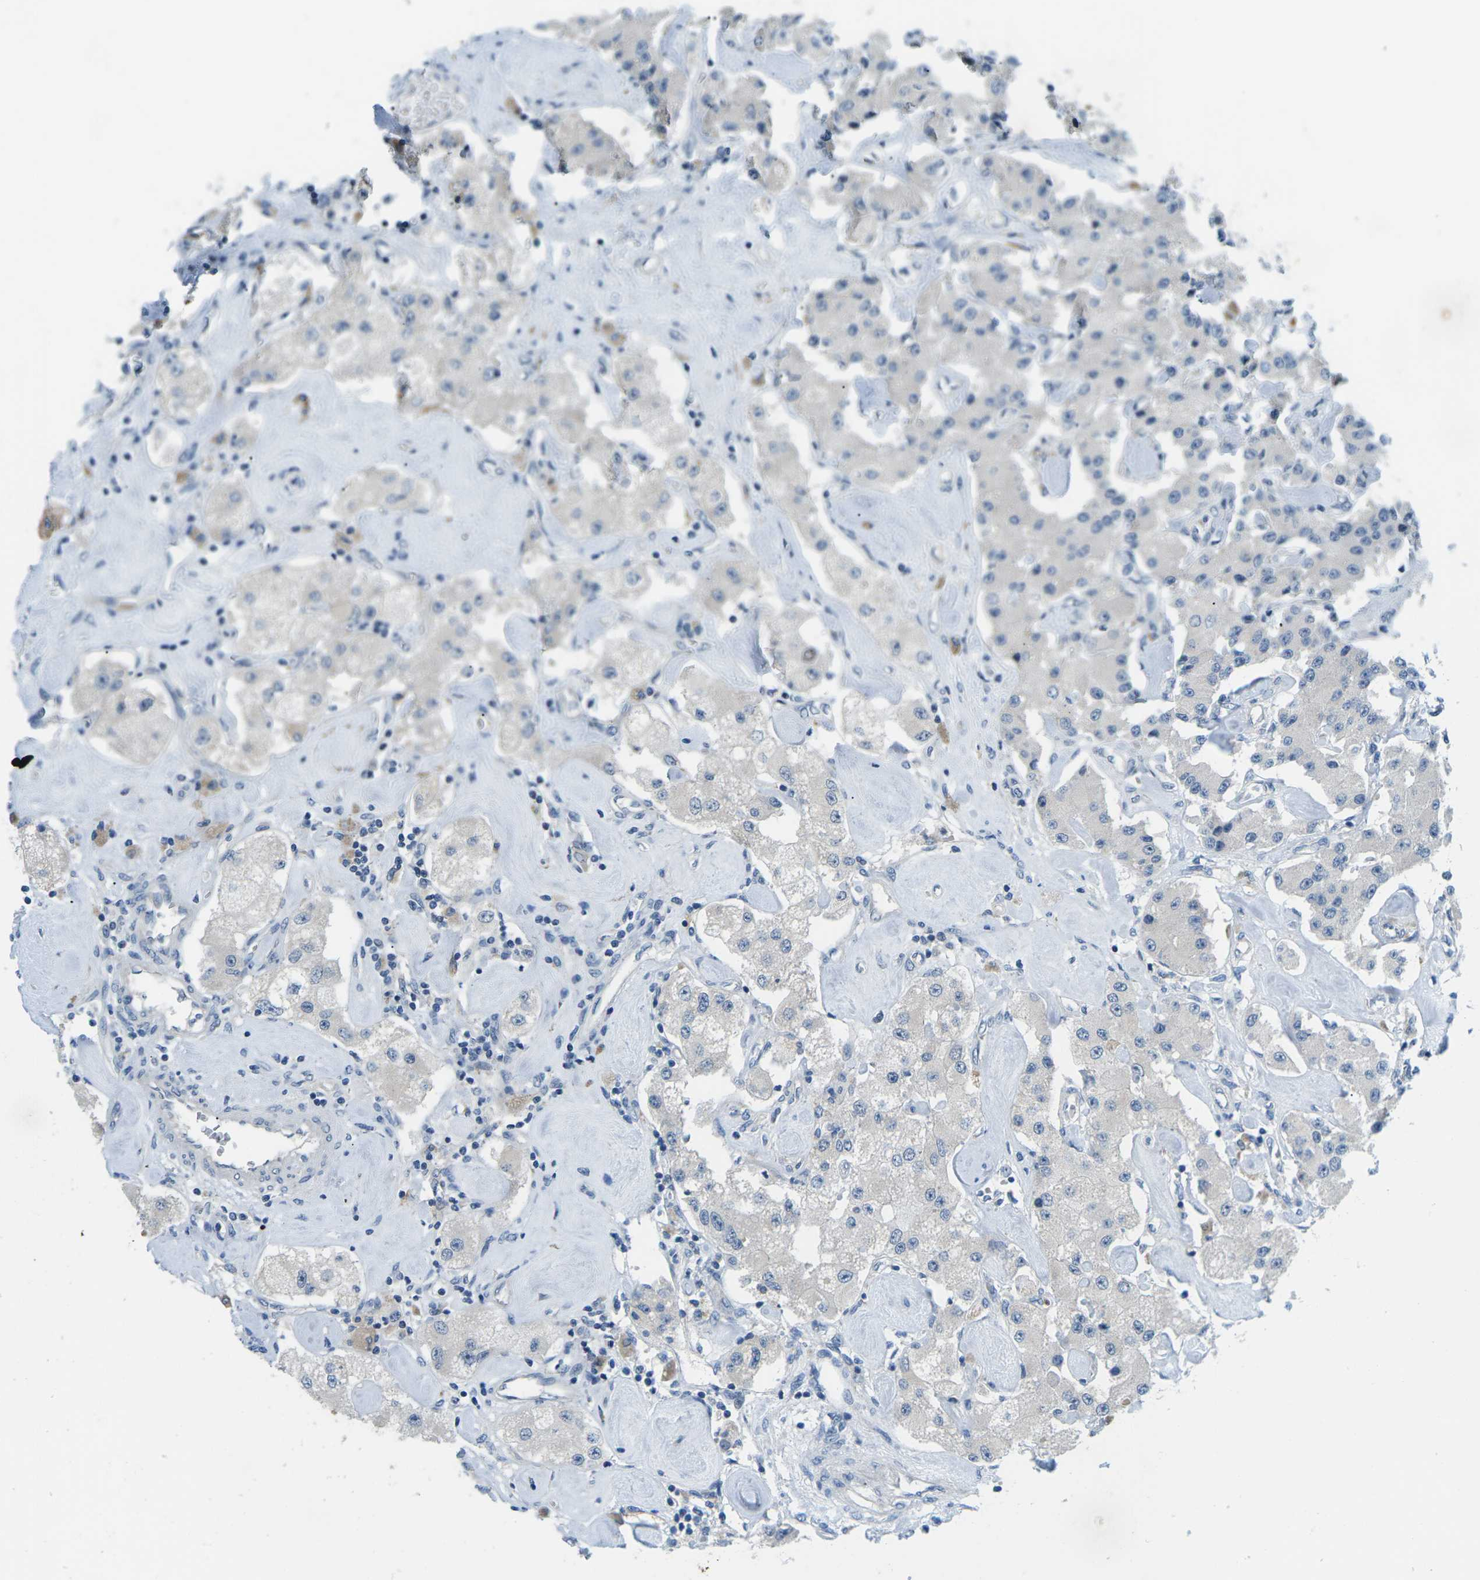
{"staining": {"intensity": "negative", "quantity": "none", "location": "none"}, "tissue": "carcinoid", "cell_type": "Tumor cells", "image_type": "cancer", "snomed": [{"axis": "morphology", "description": "Carcinoid, malignant, NOS"}, {"axis": "topography", "description": "Pancreas"}], "caption": "A high-resolution micrograph shows immunohistochemistry (IHC) staining of malignant carcinoid, which exhibits no significant staining in tumor cells.", "gene": "CTNND1", "patient": {"sex": "male", "age": 41}}